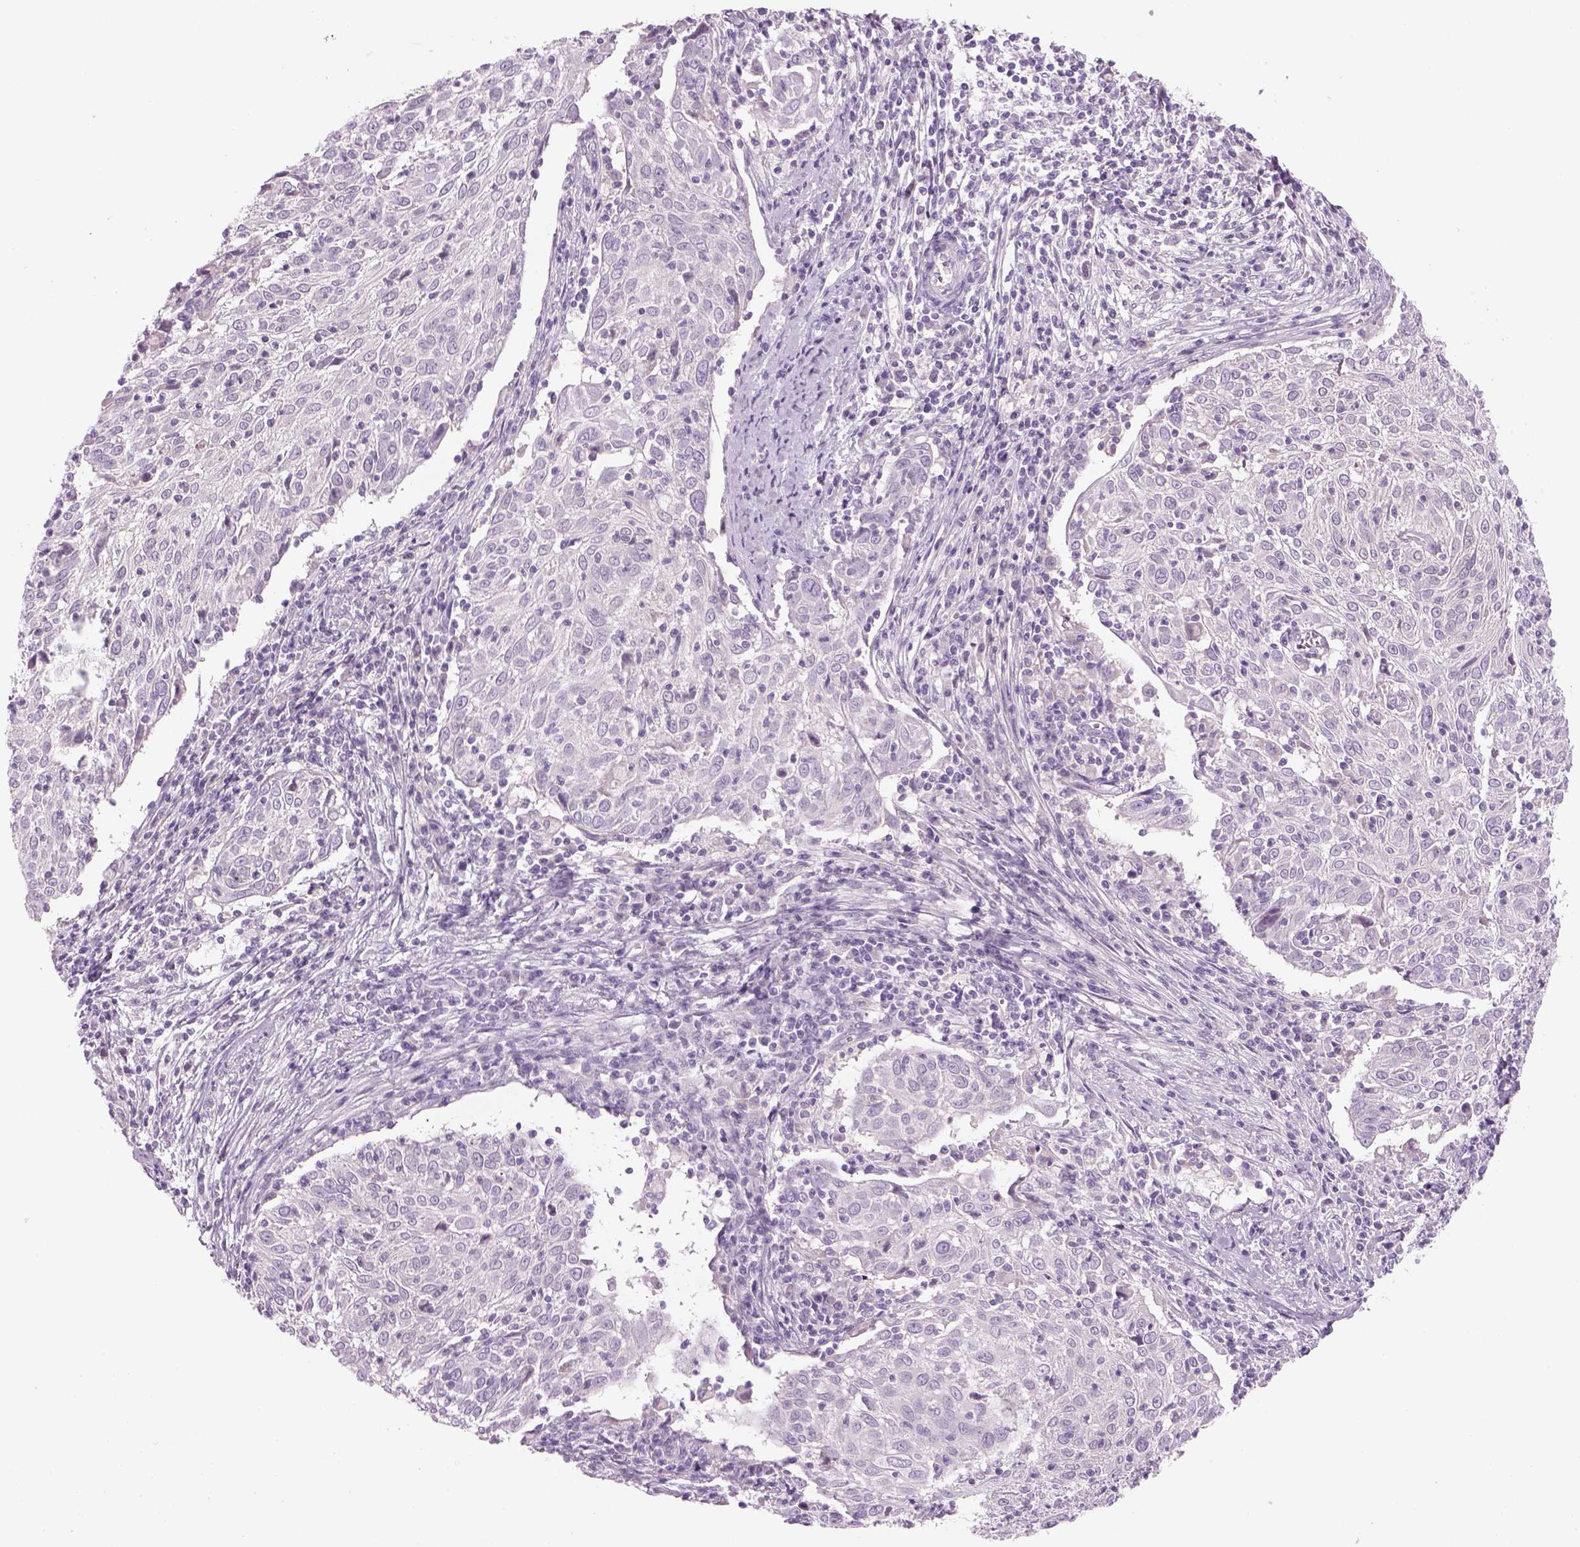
{"staining": {"intensity": "negative", "quantity": "none", "location": "none"}, "tissue": "cervical cancer", "cell_type": "Tumor cells", "image_type": "cancer", "snomed": [{"axis": "morphology", "description": "Squamous cell carcinoma, NOS"}, {"axis": "topography", "description": "Cervix"}], "caption": "This is an immunohistochemistry (IHC) histopathology image of human squamous cell carcinoma (cervical). There is no expression in tumor cells.", "gene": "MDH1B", "patient": {"sex": "female", "age": 39}}